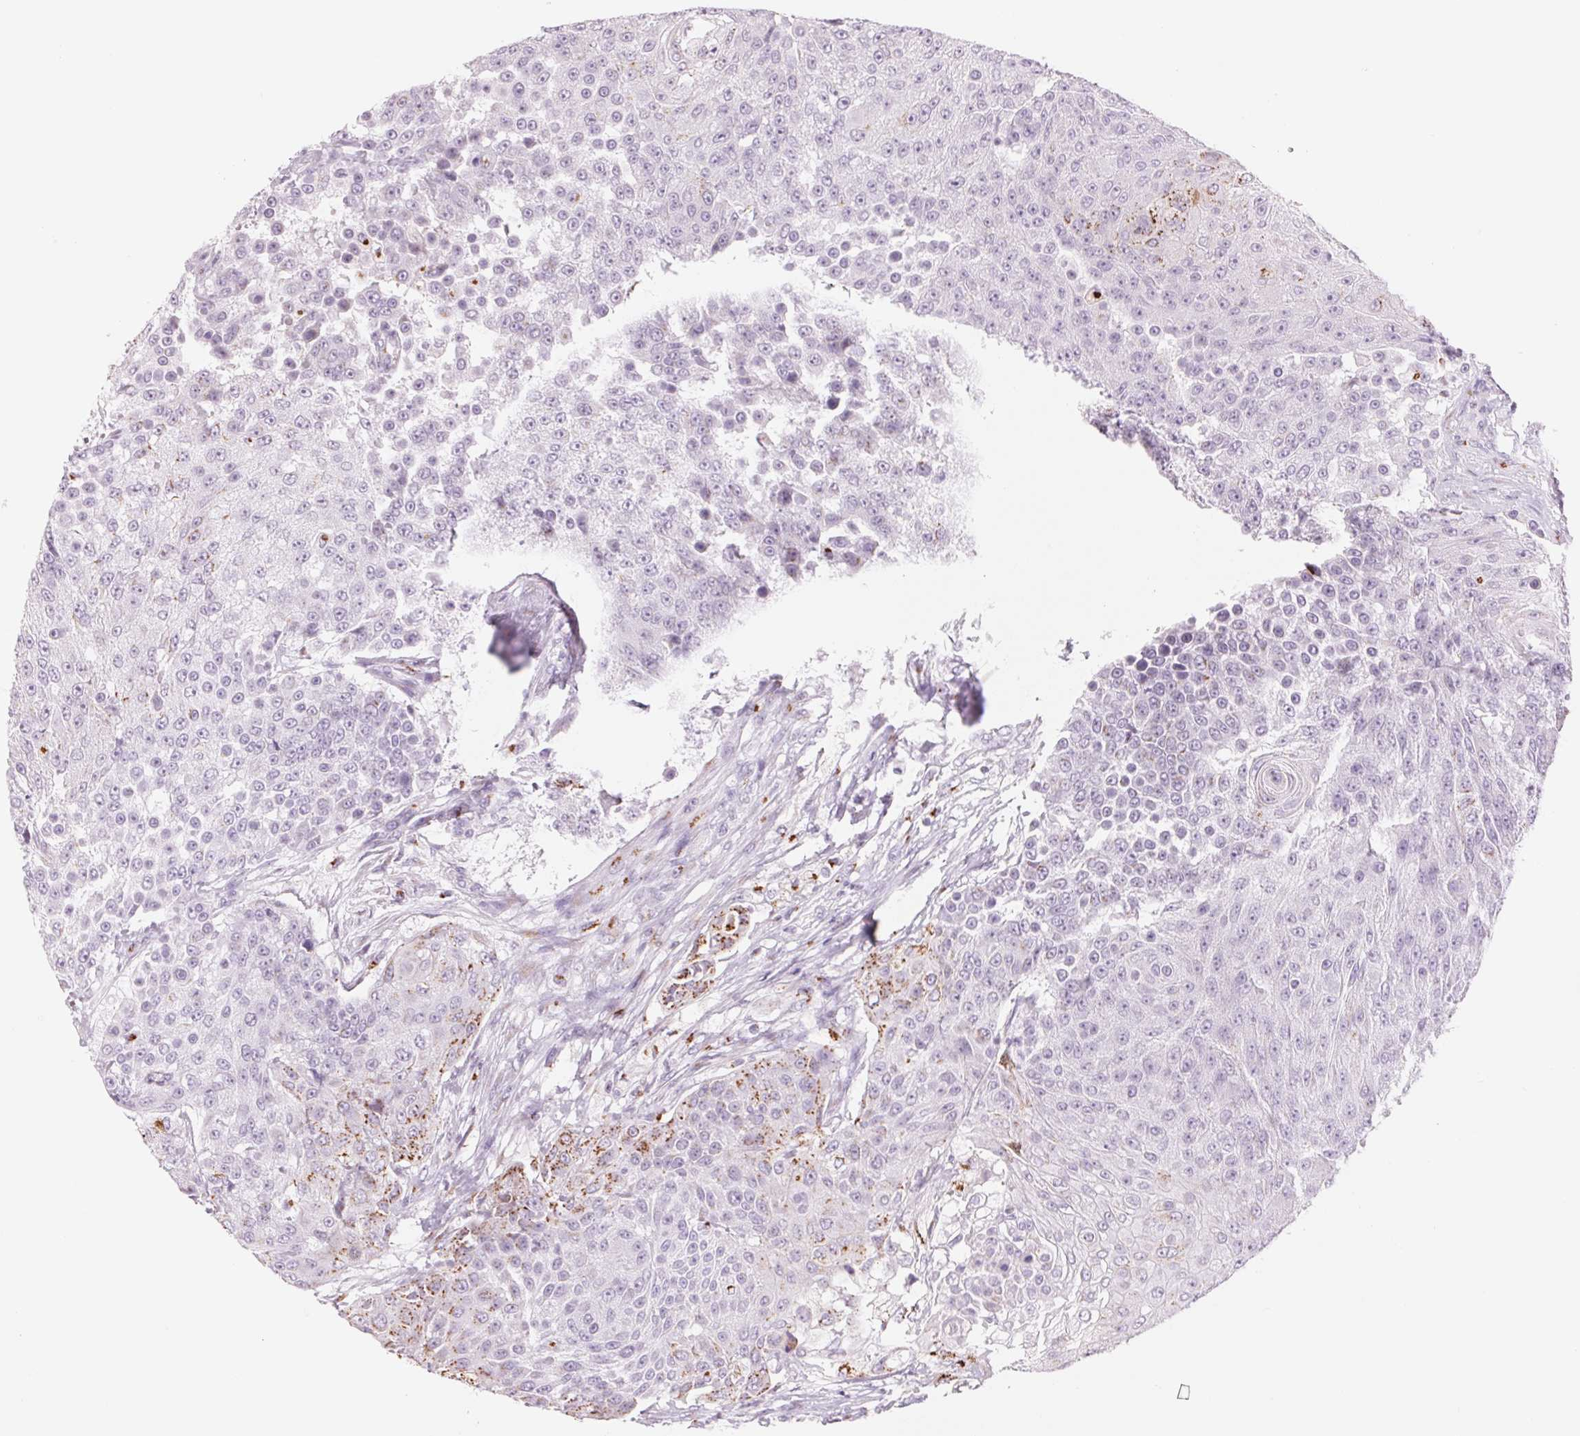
{"staining": {"intensity": "moderate", "quantity": "<25%", "location": "cytoplasmic/membranous"}, "tissue": "urothelial cancer", "cell_type": "Tumor cells", "image_type": "cancer", "snomed": [{"axis": "morphology", "description": "Urothelial carcinoma, High grade"}, {"axis": "topography", "description": "Urinary bladder"}], "caption": "Protein analysis of urothelial cancer tissue shows moderate cytoplasmic/membranous expression in about <25% of tumor cells.", "gene": "GALNT7", "patient": {"sex": "female", "age": 63}}